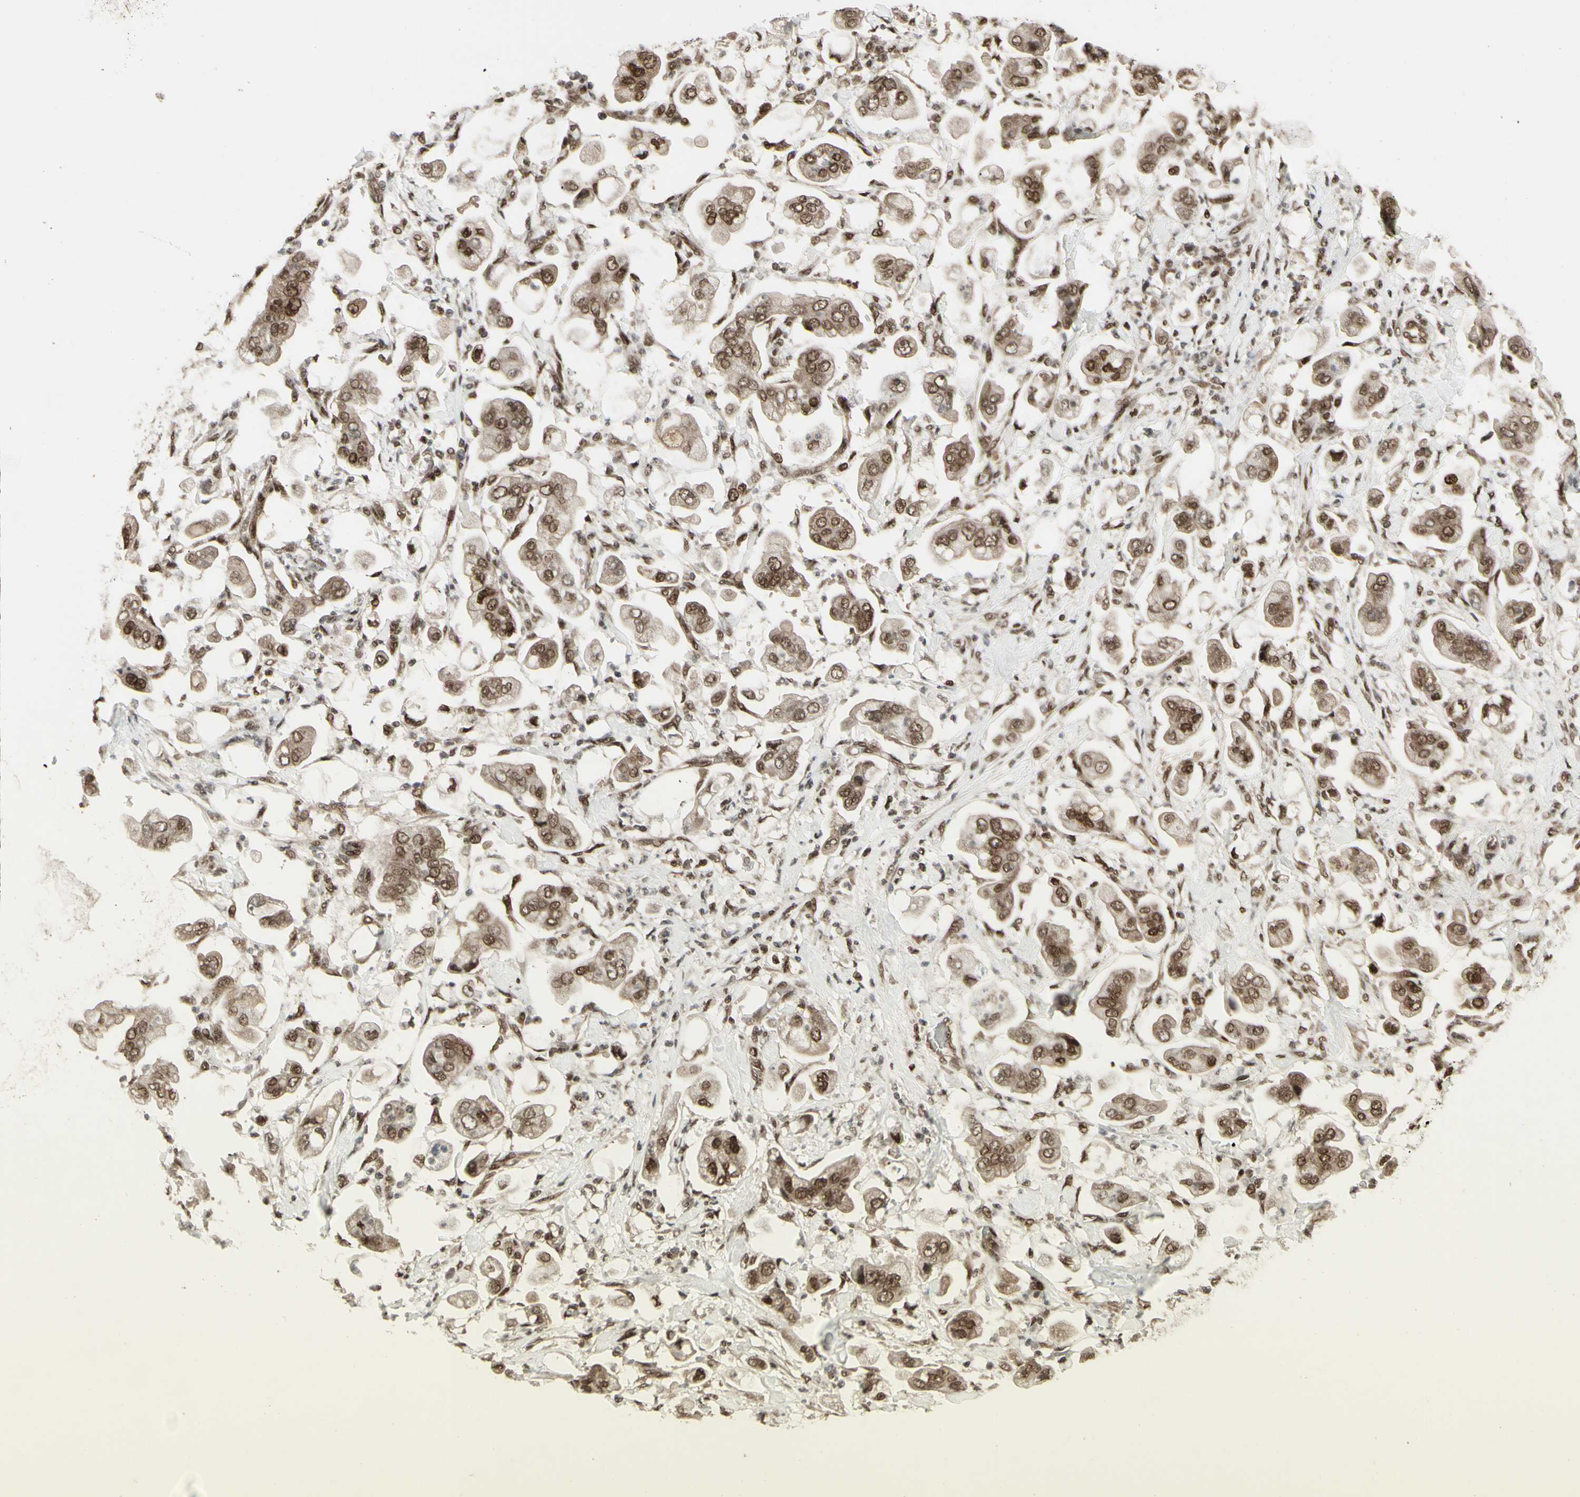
{"staining": {"intensity": "moderate", "quantity": ">75%", "location": "cytoplasmic/membranous,nuclear"}, "tissue": "stomach cancer", "cell_type": "Tumor cells", "image_type": "cancer", "snomed": [{"axis": "morphology", "description": "Adenocarcinoma, NOS"}, {"axis": "topography", "description": "Stomach"}], "caption": "Stomach cancer (adenocarcinoma) tissue displays moderate cytoplasmic/membranous and nuclear expression in approximately >75% of tumor cells", "gene": "CBX1", "patient": {"sex": "male", "age": 62}}